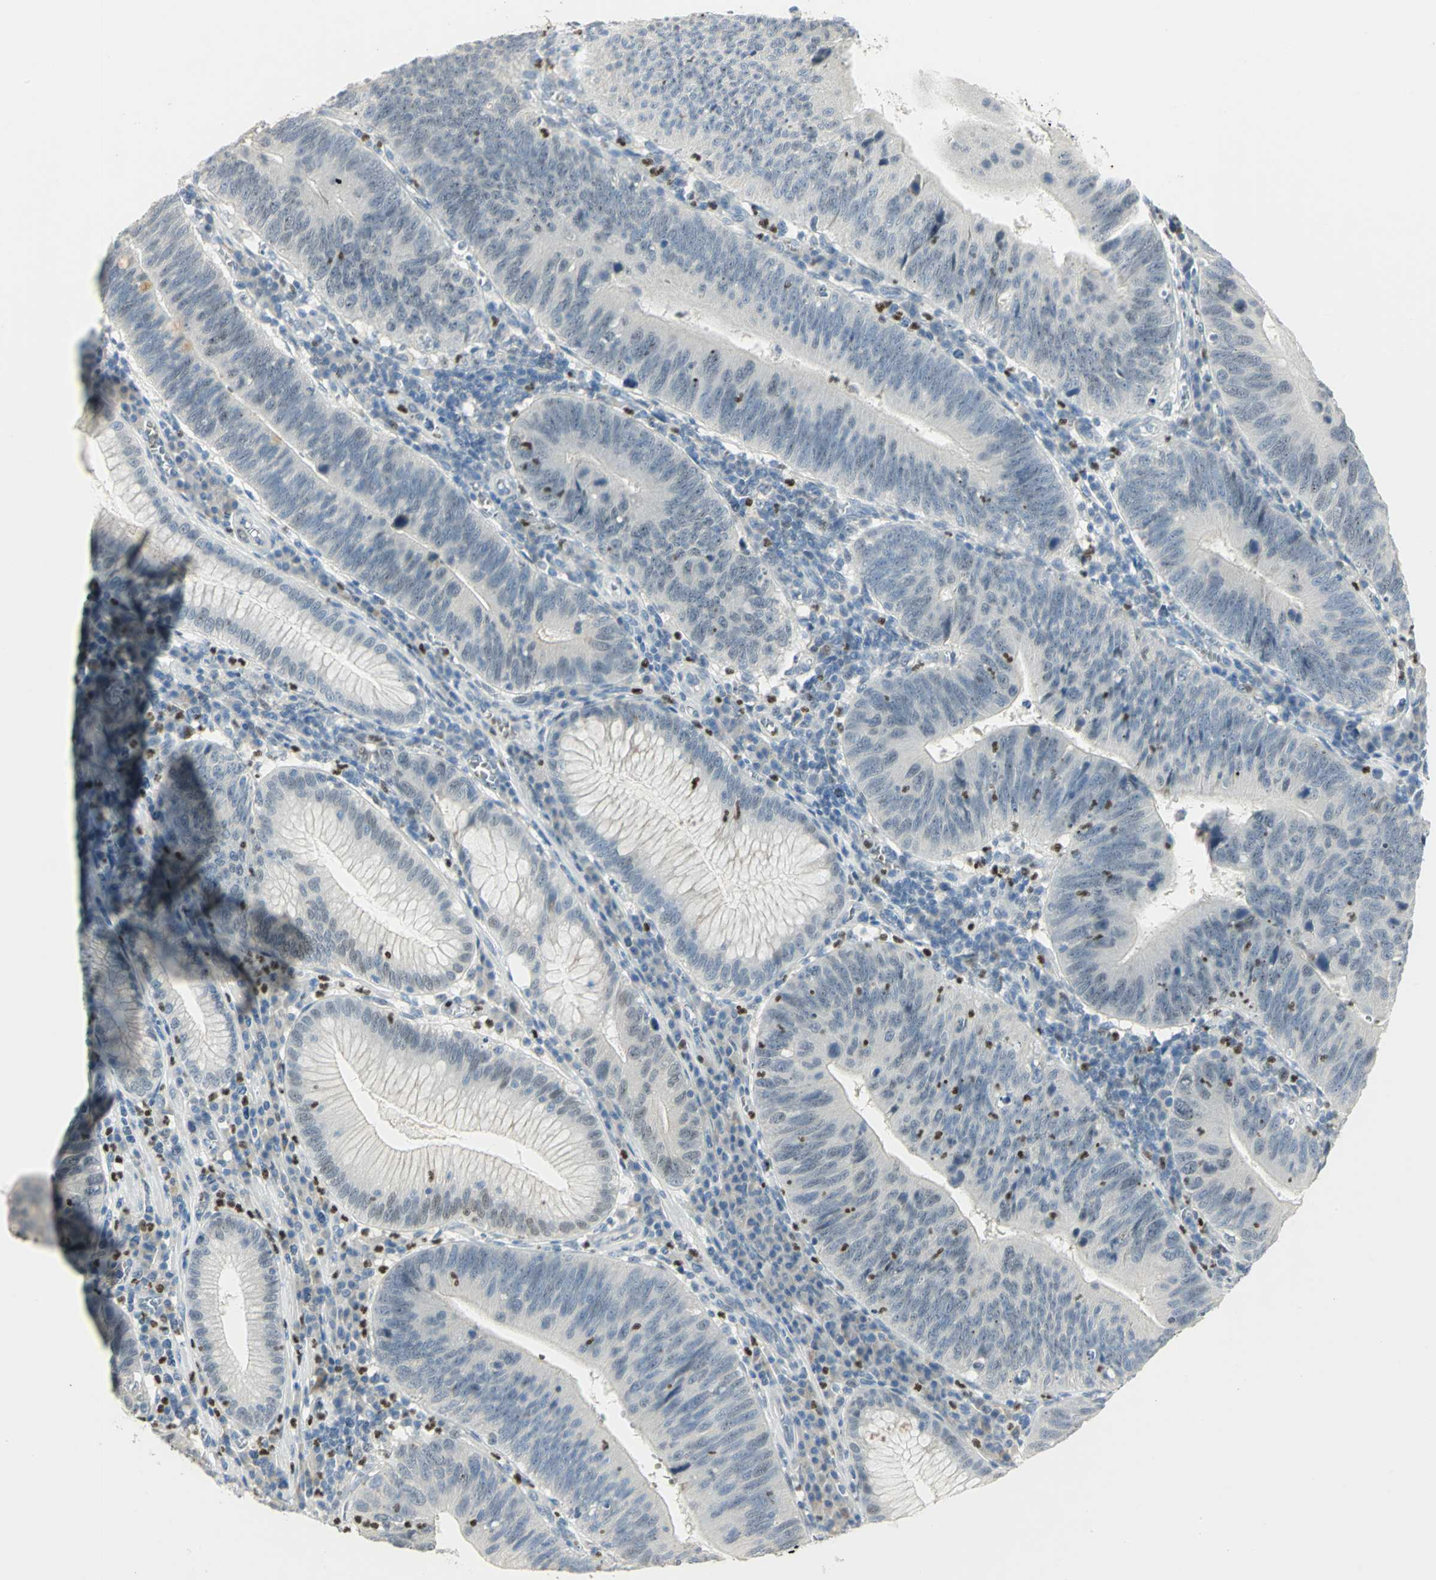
{"staining": {"intensity": "negative", "quantity": "none", "location": "none"}, "tissue": "stomach cancer", "cell_type": "Tumor cells", "image_type": "cancer", "snomed": [{"axis": "morphology", "description": "Adenocarcinoma, NOS"}, {"axis": "topography", "description": "Stomach"}], "caption": "High magnification brightfield microscopy of adenocarcinoma (stomach) stained with DAB (brown) and counterstained with hematoxylin (blue): tumor cells show no significant expression. (DAB immunohistochemistry, high magnification).", "gene": "BCL6", "patient": {"sex": "male", "age": 59}}